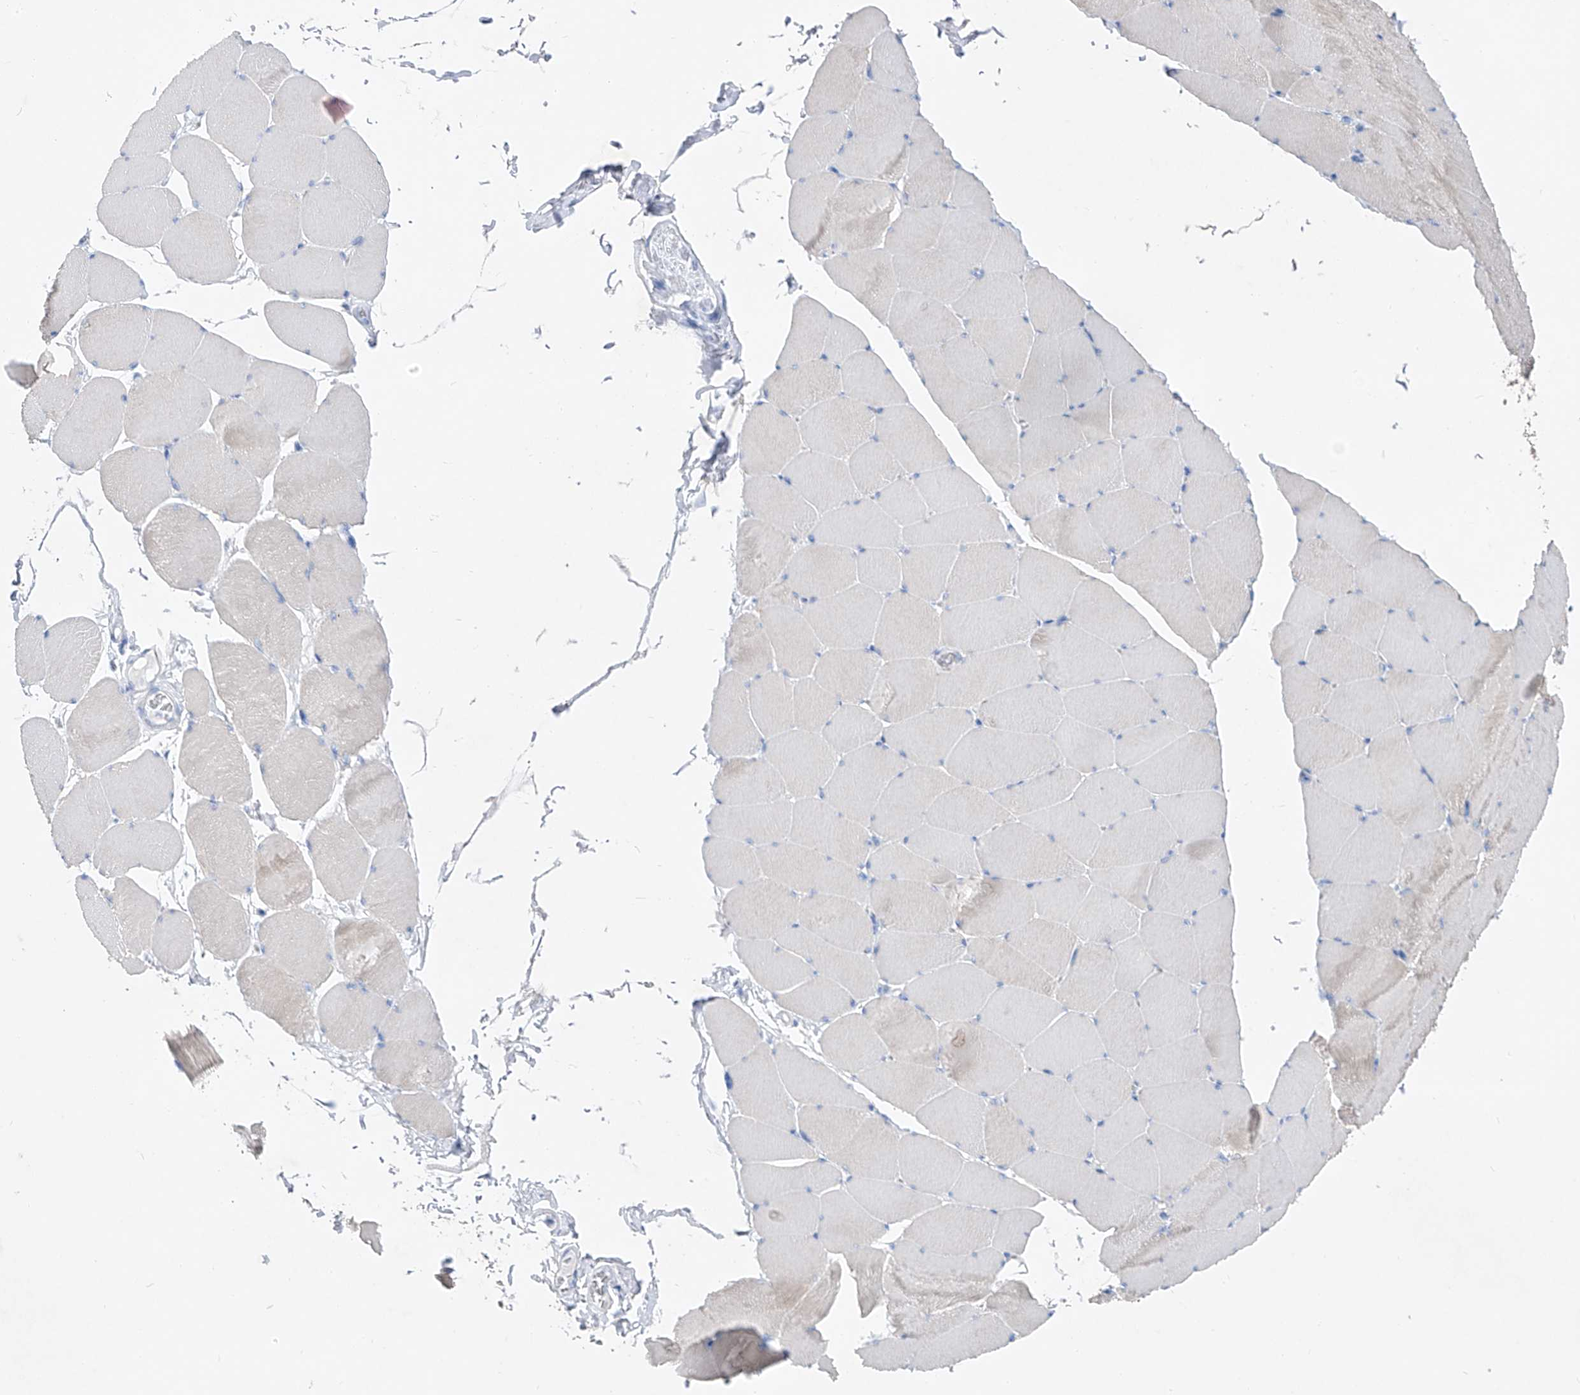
{"staining": {"intensity": "negative", "quantity": "none", "location": "none"}, "tissue": "skeletal muscle", "cell_type": "Myocytes", "image_type": "normal", "snomed": [{"axis": "morphology", "description": "Normal tissue, NOS"}, {"axis": "topography", "description": "Skeletal muscle"}], "caption": "The immunohistochemistry histopathology image has no significant positivity in myocytes of skeletal muscle.", "gene": "FRS3", "patient": {"sex": "male", "age": 62}}